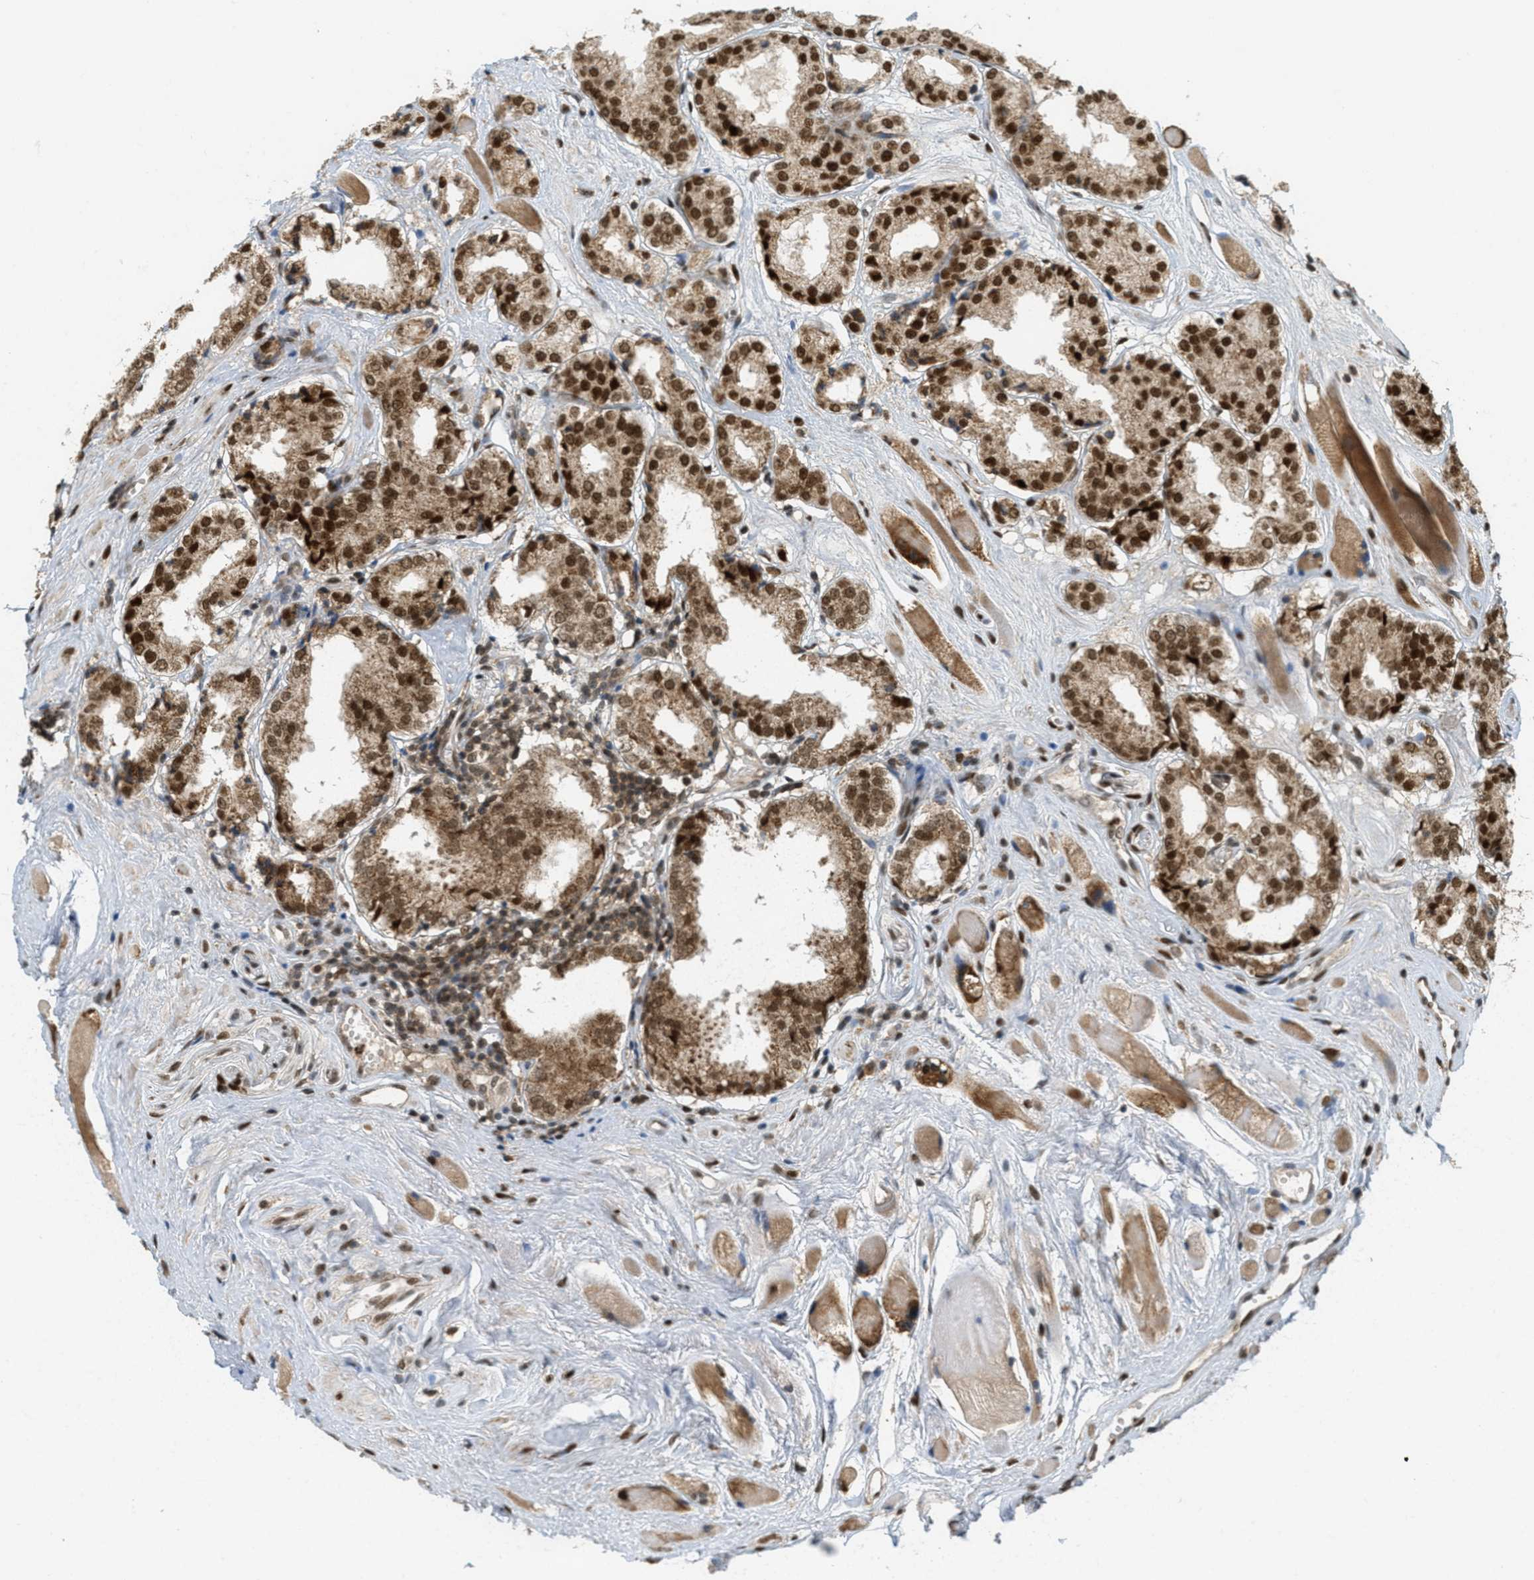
{"staining": {"intensity": "strong", "quantity": ">75%", "location": "cytoplasmic/membranous,nuclear"}, "tissue": "prostate cancer", "cell_type": "Tumor cells", "image_type": "cancer", "snomed": [{"axis": "morphology", "description": "Adenocarcinoma, Low grade"}, {"axis": "topography", "description": "Prostate"}], "caption": "Protein staining of prostate cancer (adenocarcinoma (low-grade)) tissue shows strong cytoplasmic/membranous and nuclear expression in about >75% of tumor cells. (brown staining indicates protein expression, while blue staining denotes nuclei).", "gene": "TLK1", "patient": {"sex": "male", "age": 57}}